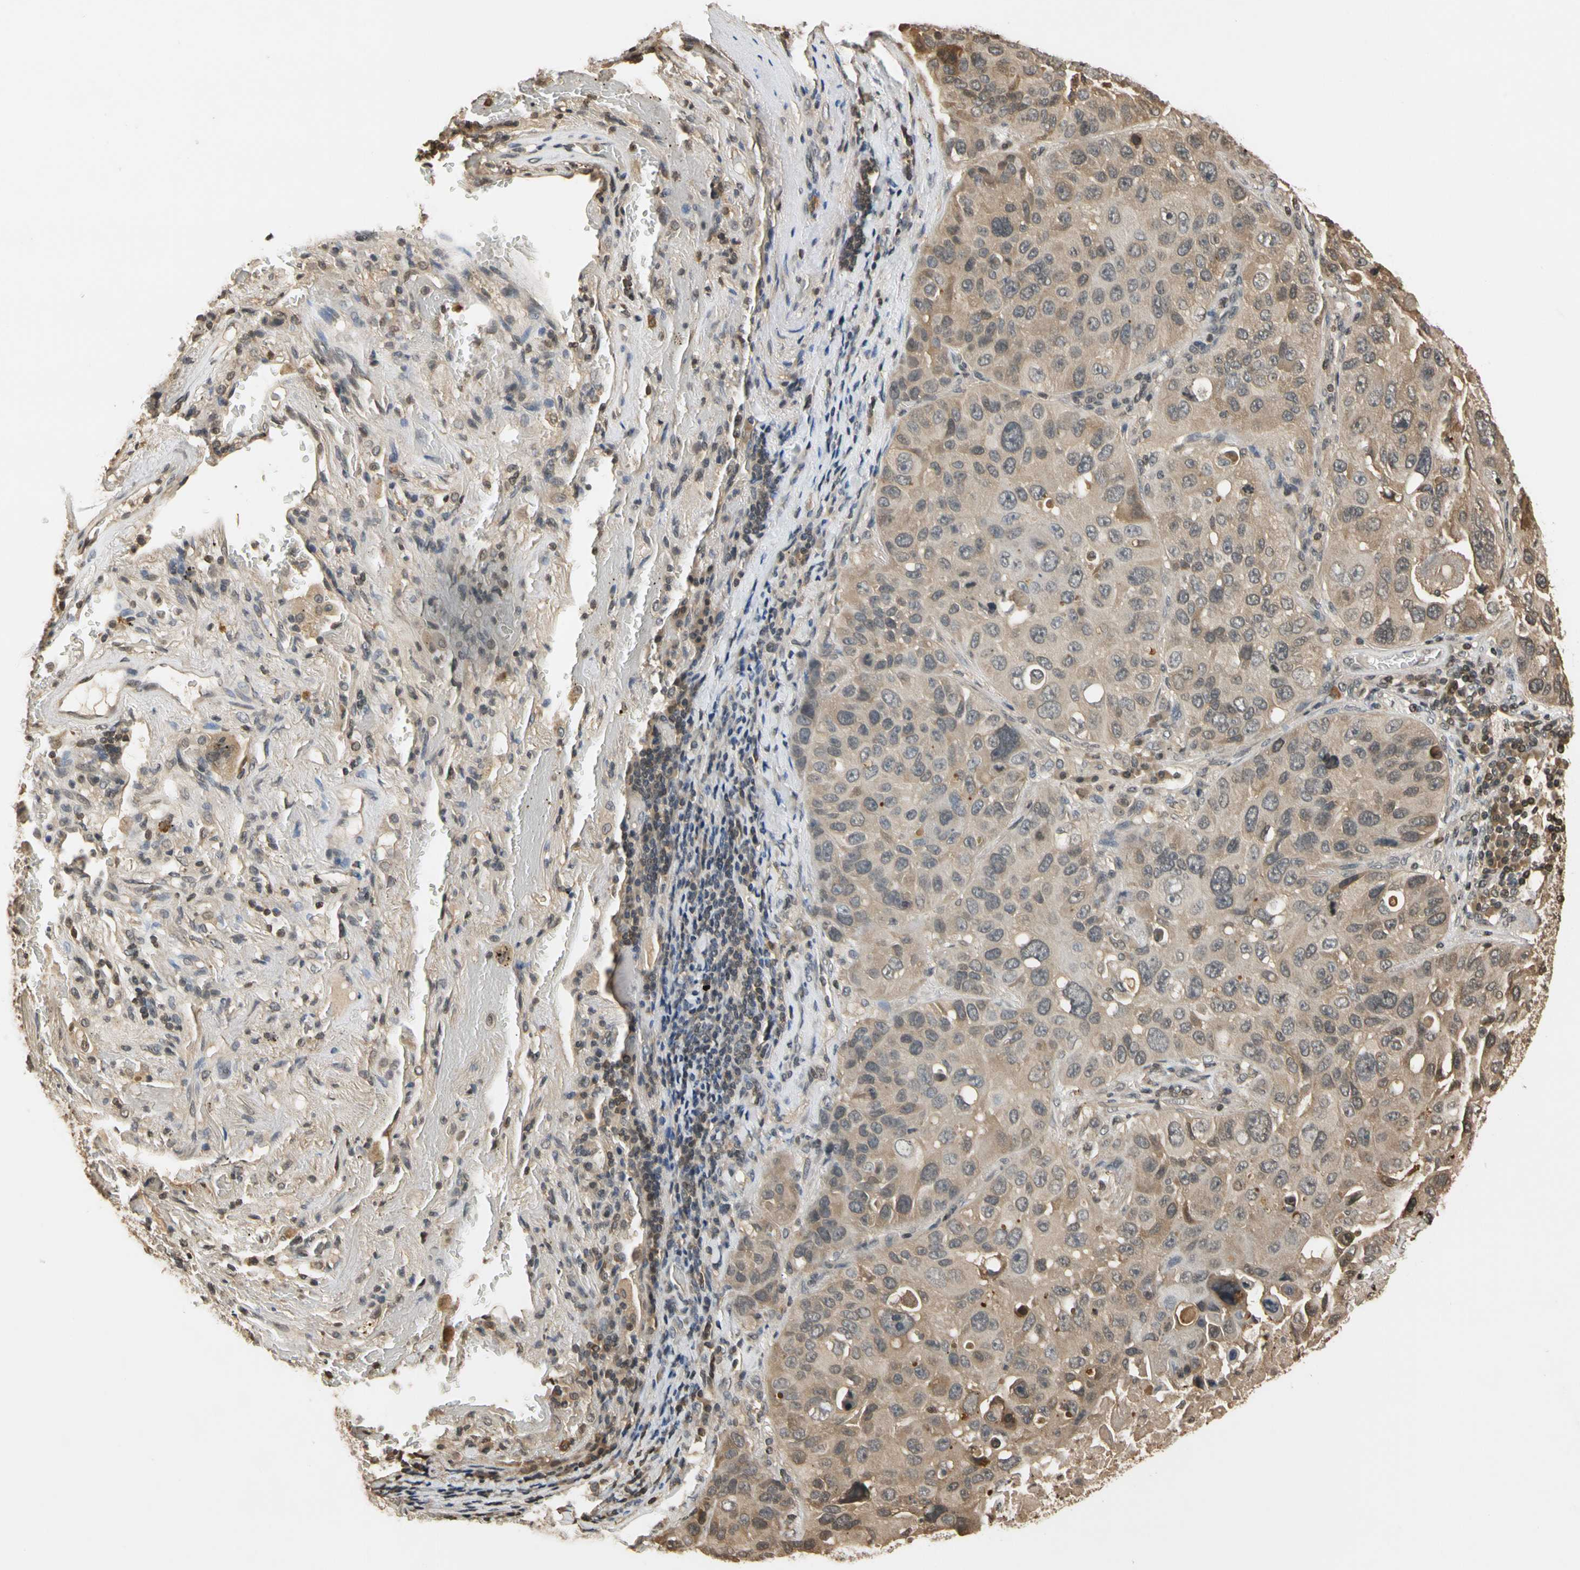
{"staining": {"intensity": "moderate", "quantity": ">75%", "location": "cytoplasmic/membranous"}, "tissue": "lung cancer", "cell_type": "Tumor cells", "image_type": "cancer", "snomed": [{"axis": "morphology", "description": "Squamous cell carcinoma, NOS"}, {"axis": "topography", "description": "Lung"}], "caption": "Immunohistochemistry (DAB (3,3'-diaminobenzidine)) staining of lung cancer demonstrates moderate cytoplasmic/membranous protein staining in approximately >75% of tumor cells.", "gene": "SOD1", "patient": {"sex": "male", "age": 57}}